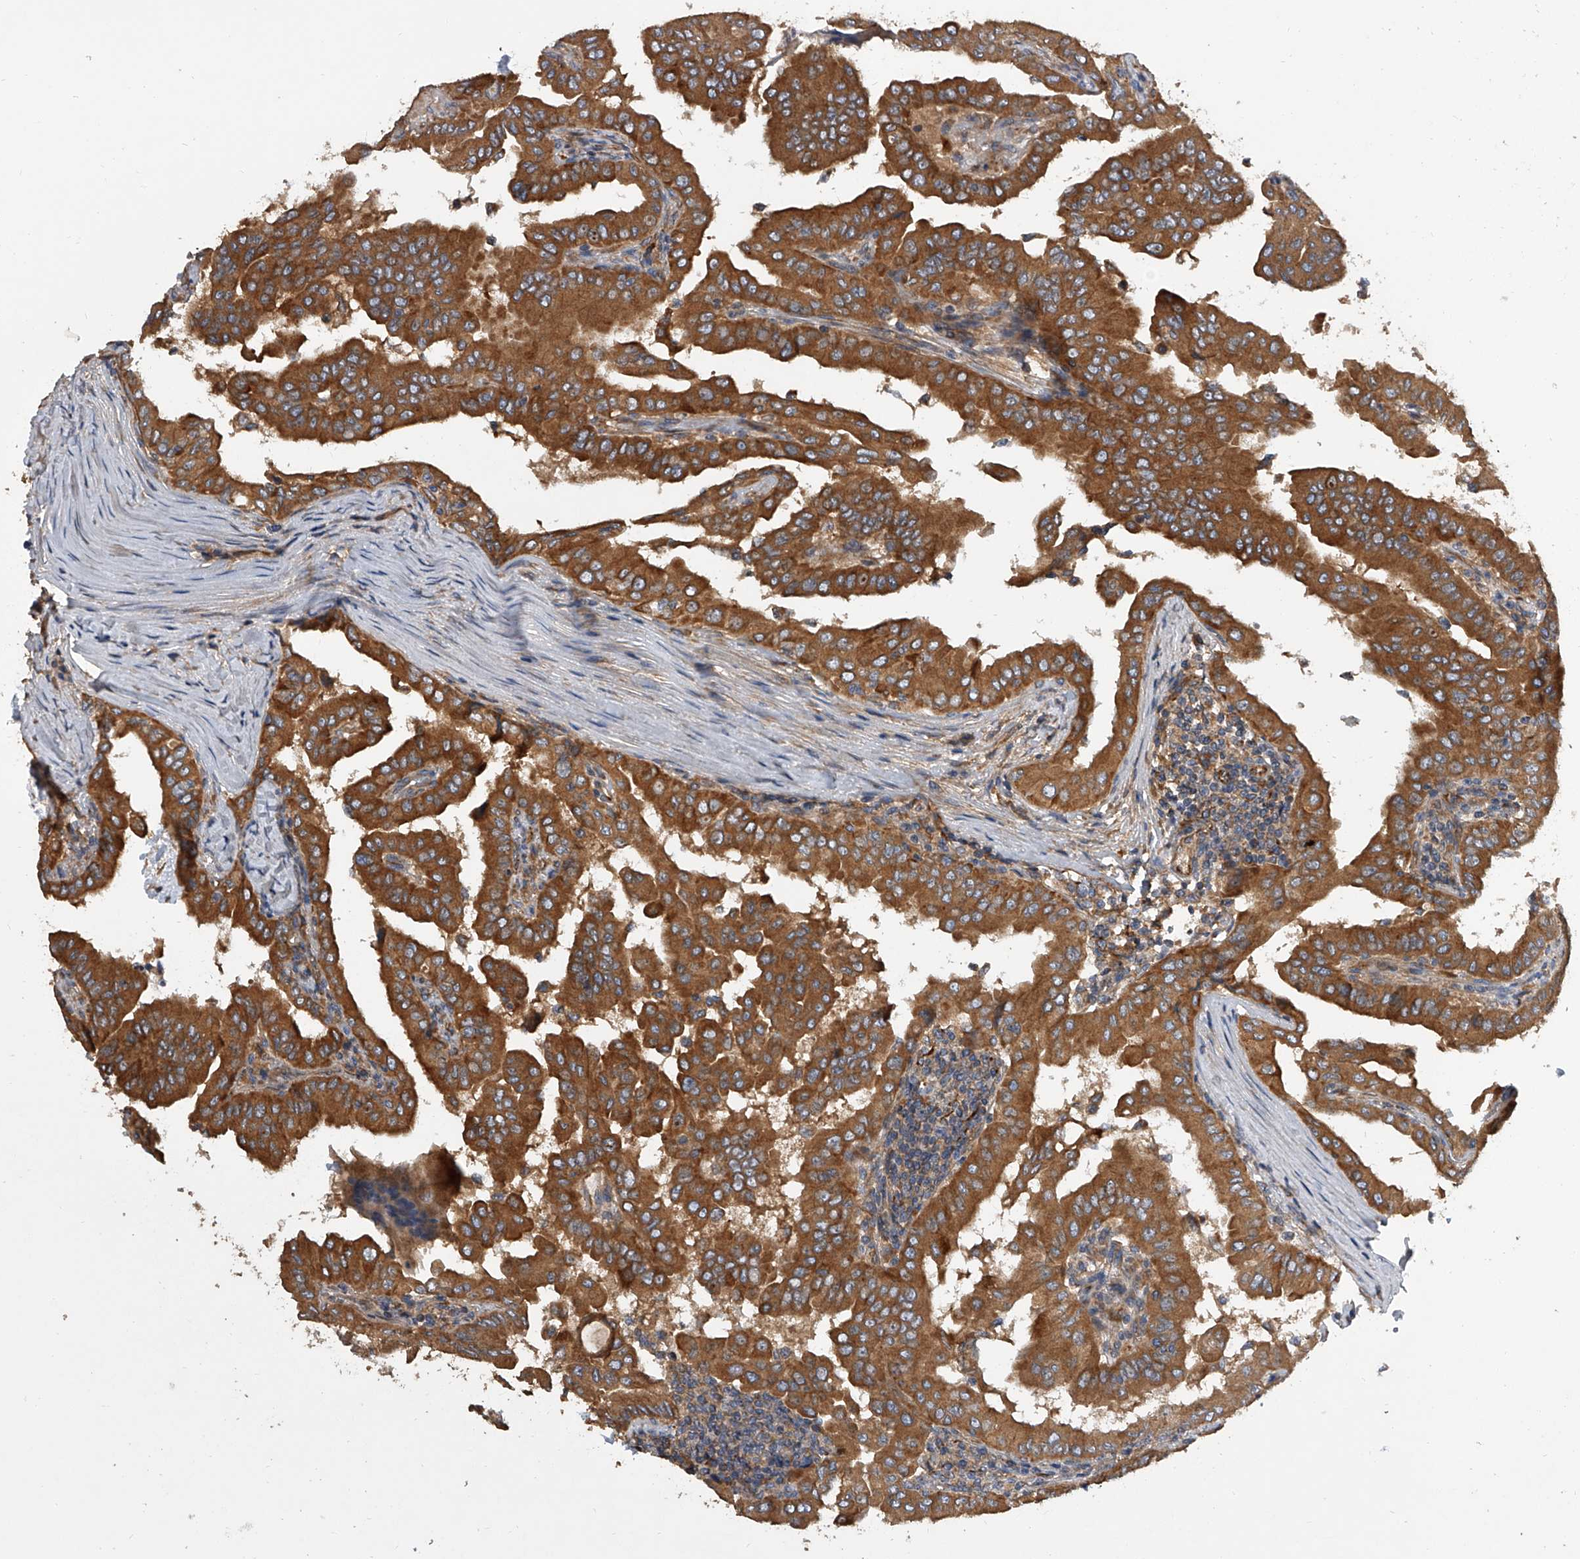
{"staining": {"intensity": "moderate", "quantity": ">75%", "location": "cytoplasmic/membranous"}, "tissue": "thyroid cancer", "cell_type": "Tumor cells", "image_type": "cancer", "snomed": [{"axis": "morphology", "description": "Papillary adenocarcinoma, NOS"}, {"axis": "topography", "description": "Thyroid gland"}], "caption": "The immunohistochemical stain shows moderate cytoplasmic/membranous expression in tumor cells of thyroid papillary adenocarcinoma tissue. (Brightfield microscopy of DAB IHC at high magnification).", "gene": "EXOC4", "patient": {"sex": "male", "age": 33}}